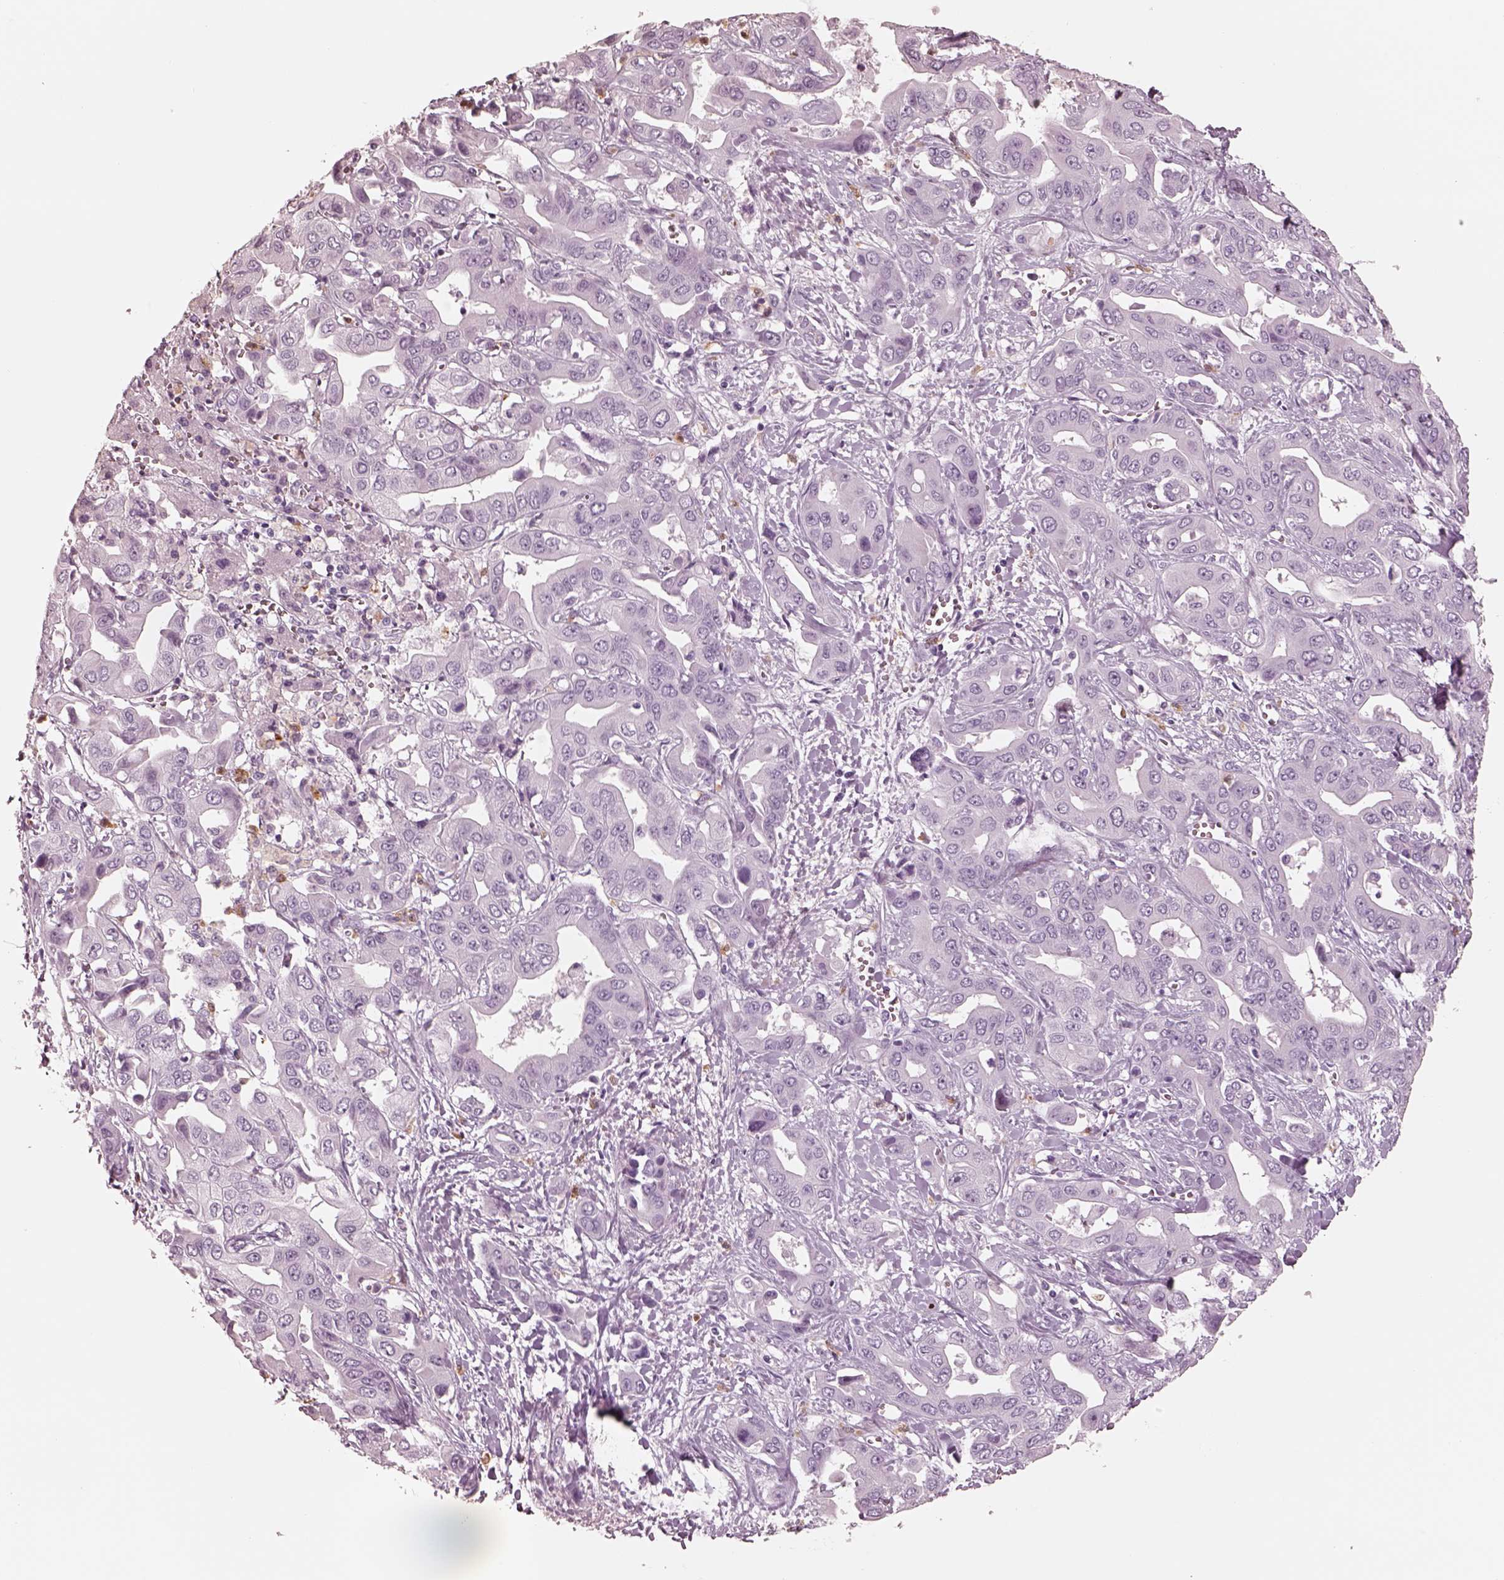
{"staining": {"intensity": "negative", "quantity": "none", "location": "none"}, "tissue": "liver cancer", "cell_type": "Tumor cells", "image_type": "cancer", "snomed": [{"axis": "morphology", "description": "Cholangiocarcinoma"}, {"axis": "topography", "description": "Liver"}], "caption": "Immunohistochemistry (IHC) micrograph of neoplastic tissue: liver cholangiocarcinoma stained with DAB (3,3'-diaminobenzidine) reveals no significant protein positivity in tumor cells. Nuclei are stained in blue.", "gene": "ELANE", "patient": {"sex": "female", "age": 52}}